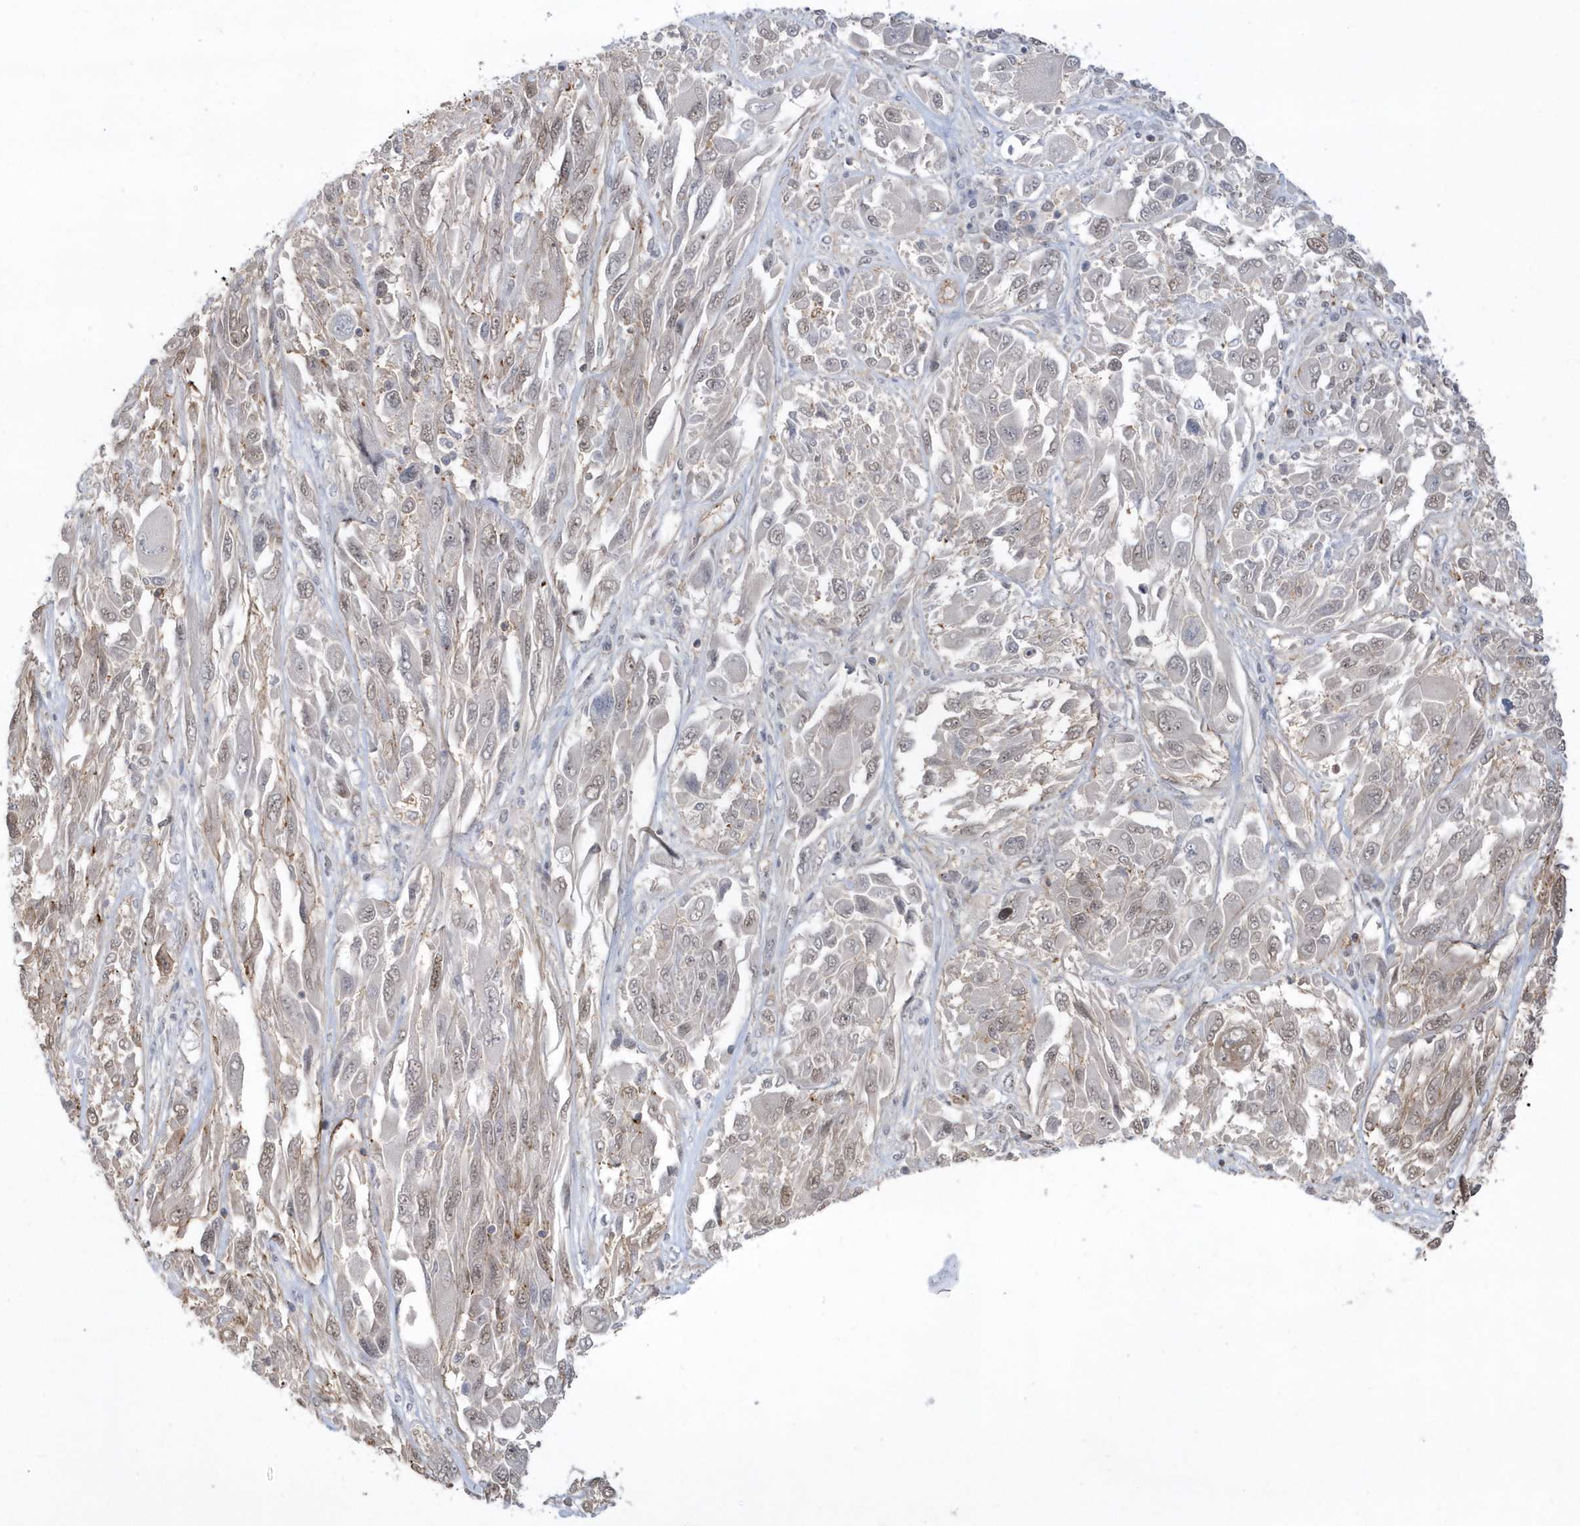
{"staining": {"intensity": "weak", "quantity": "25%-75%", "location": "cytoplasmic/membranous"}, "tissue": "melanoma", "cell_type": "Tumor cells", "image_type": "cancer", "snomed": [{"axis": "morphology", "description": "Malignant melanoma, NOS"}, {"axis": "topography", "description": "Skin"}], "caption": "The micrograph displays immunohistochemical staining of melanoma. There is weak cytoplasmic/membranous staining is identified in about 25%-75% of tumor cells. The staining is performed using DAB brown chromogen to label protein expression. The nuclei are counter-stained blue using hematoxylin.", "gene": "CRIP3", "patient": {"sex": "female", "age": 91}}